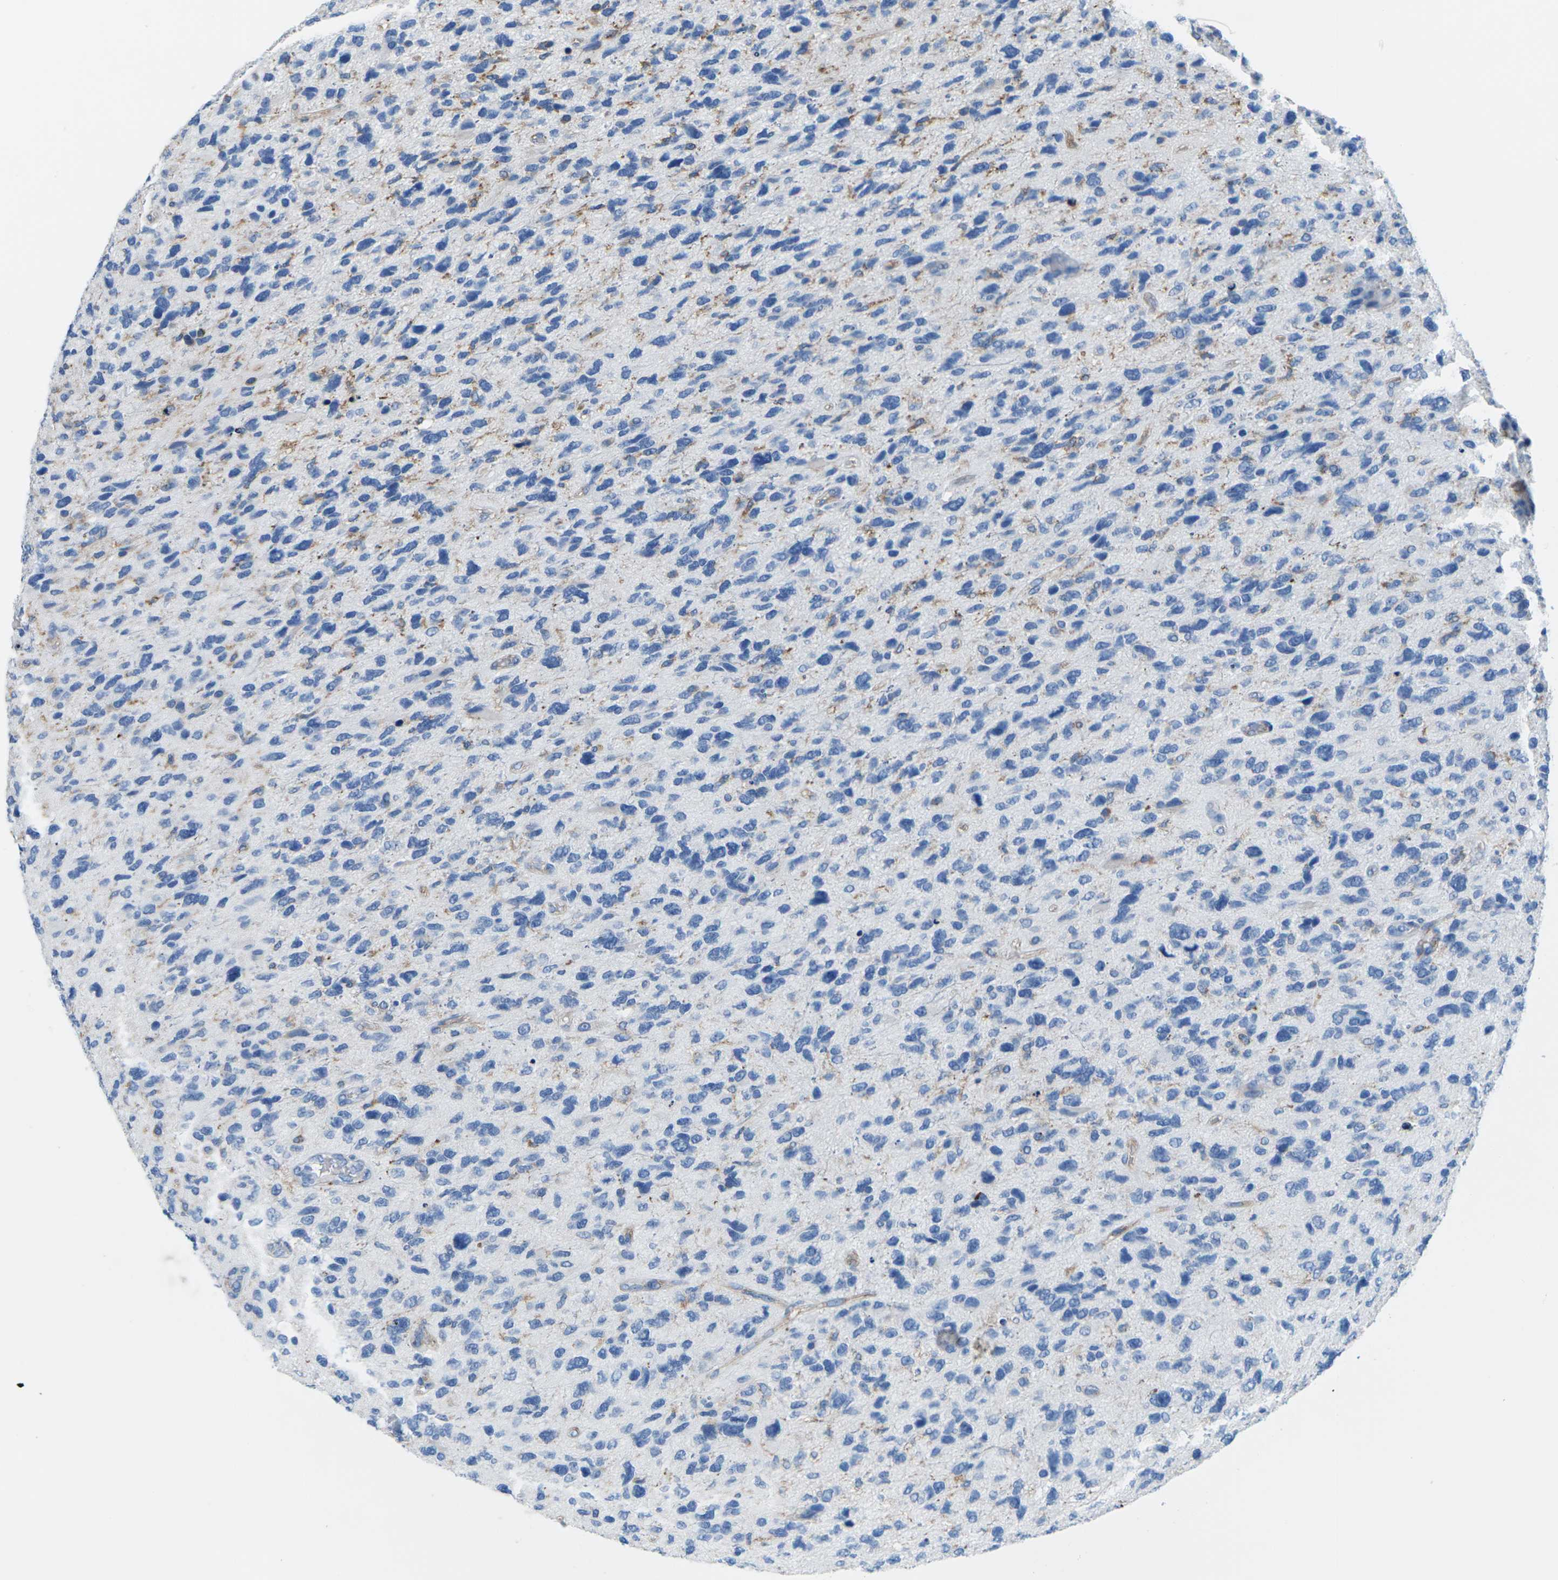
{"staining": {"intensity": "negative", "quantity": "none", "location": "none"}, "tissue": "glioma", "cell_type": "Tumor cells", "image_type": "cancer", "snomed": [{"axis": "morphology", "description": "Glioma, malignant, High grade"}, {"axis": "topography", "description": "Brain"}], "caption": "DAB (3,3'-diaminobenzidine) immunohistochemical staining of glioma demonstrates no significant positivity in tumor cells.", "gene": "SYNGR2", "patient": {"sex": "female", "age": 58}}